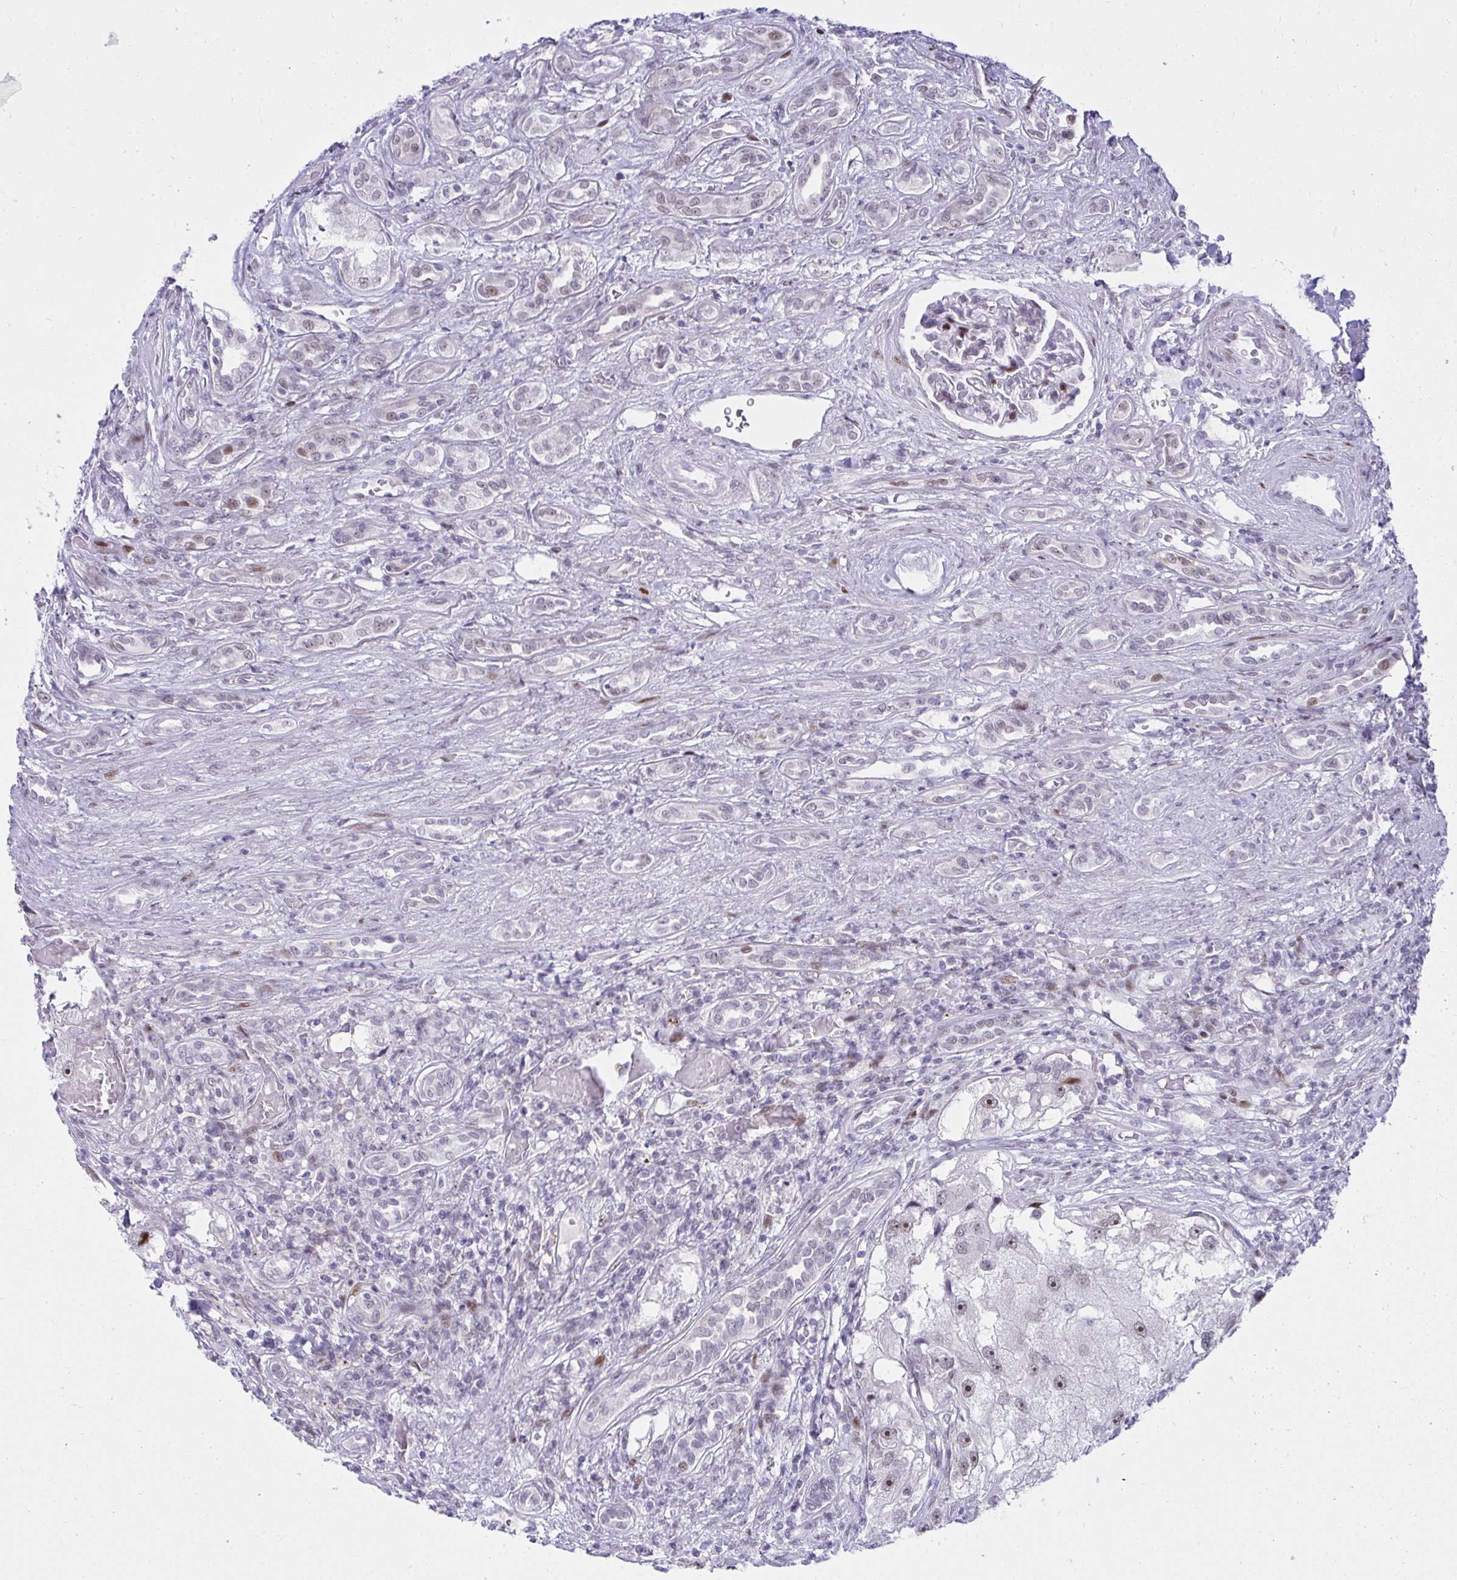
{"staining": {"intensity": "moderate", "quantity": ">75%", "location": "nuclear"}, "tissue": "renal cancer", "cell_type": "Tumor cells", "image_type": "cancer", "snomed": [{"axis": "morphology", "description": "Adenocarcinoma, NOS"}, {"axis": "topography", "description": "Kidney"}], "caption": "This histopathology image shows renal cancer (adenocarcinoma) stained with immunohistochemistry (IHC) to label a protein in brown. The nuclear of tumor cells show moderate positivity for the protein. Nuclei are counter-stained blue.", "gene": "GLDN", "patient": {"sex": "male", "age": 63}}